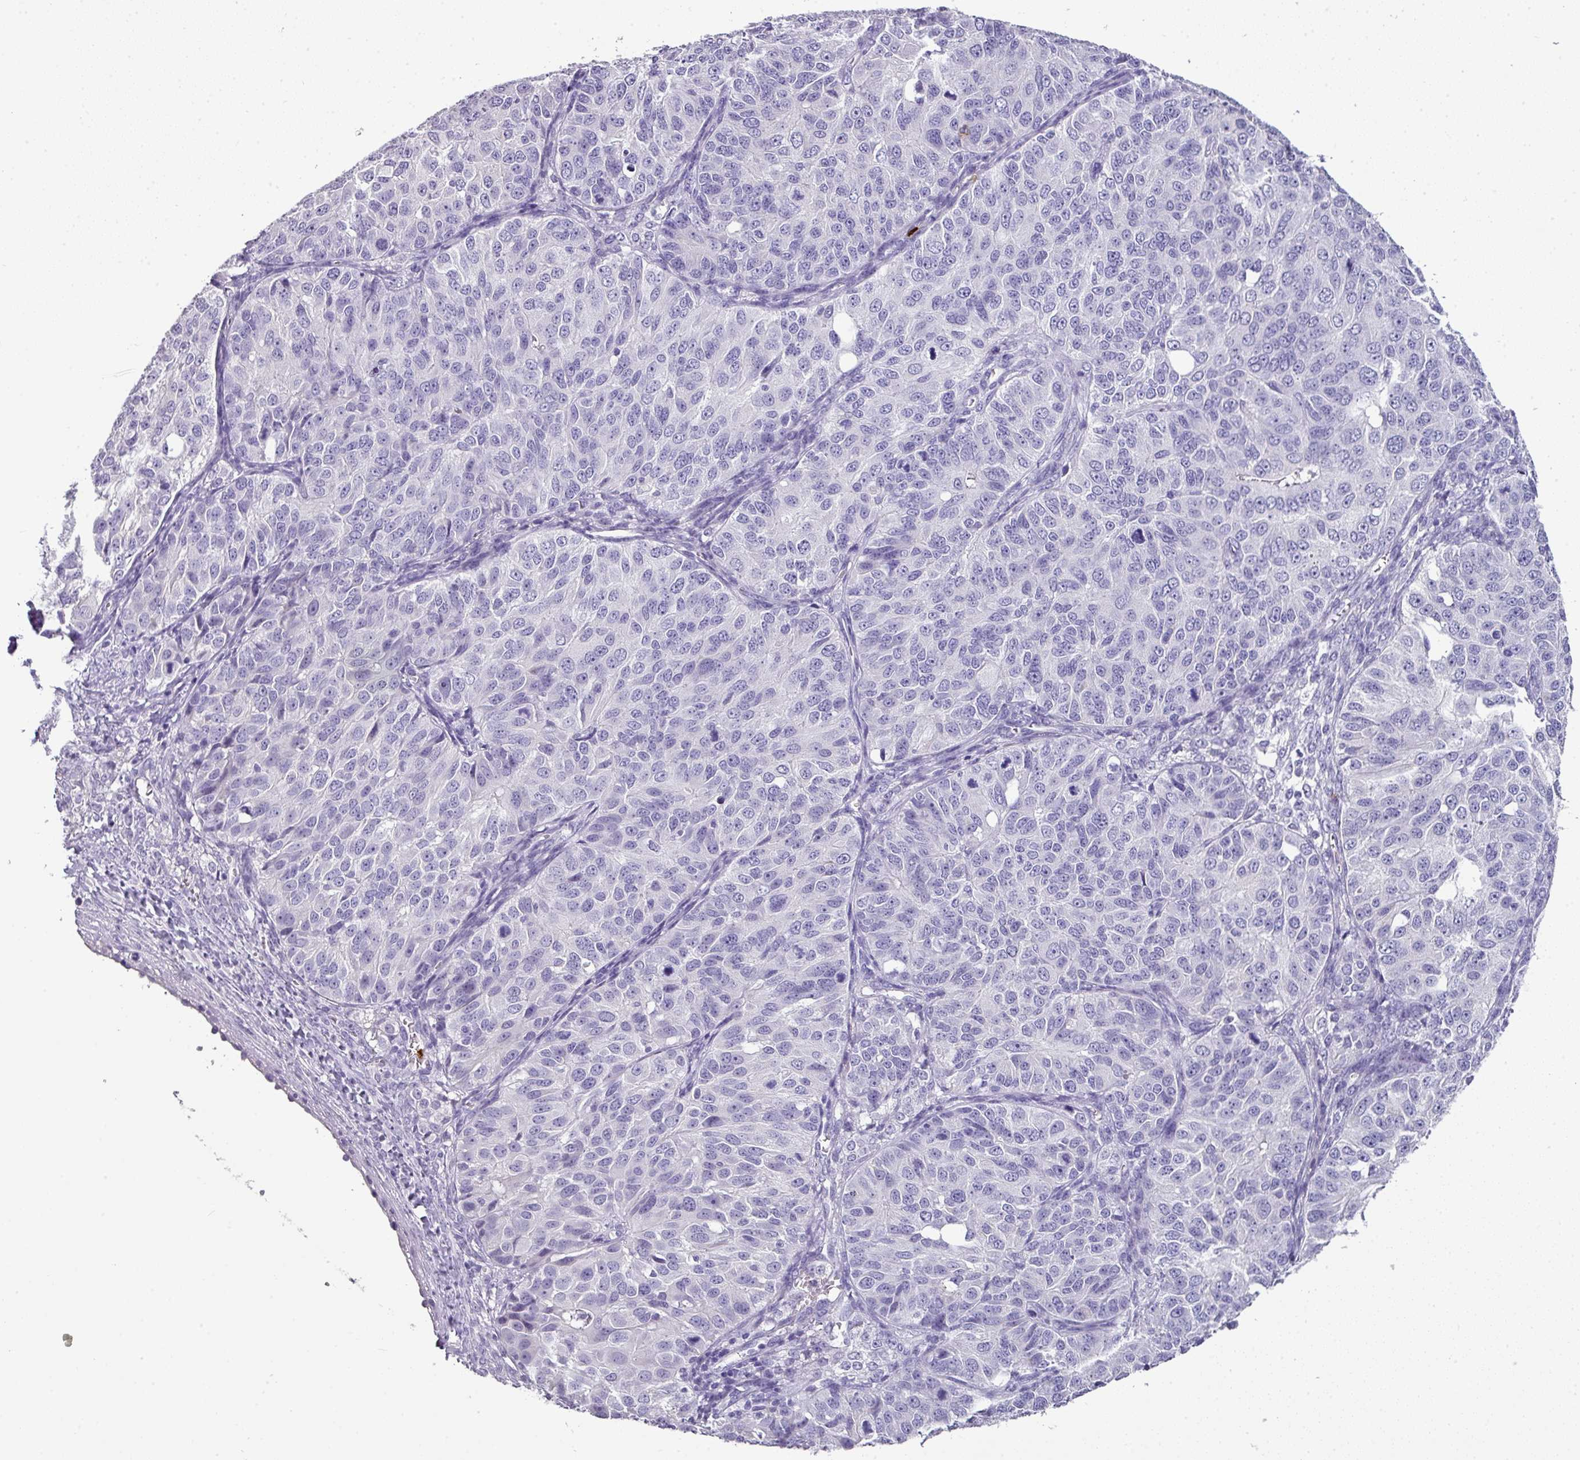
{"staining": {"intensity": "negative", "quantity": "none", "location": "none"}, "tissue": "ovarian cancer", "cell_type": "Tumor cells", "image_type": "cancer", "snomed": [{"axis": "morphology", "description": "Carcinoma, endometroid"}, {"axis": "topography", "description": "Ovary"}], "caption": "DAB immunohistochemical staining of human endometroid carcinoma (ovarian) exhibits no significant staining in tumor cells.", "gene": "CTSG", "patient": {"sex": "female", "age": 51}}